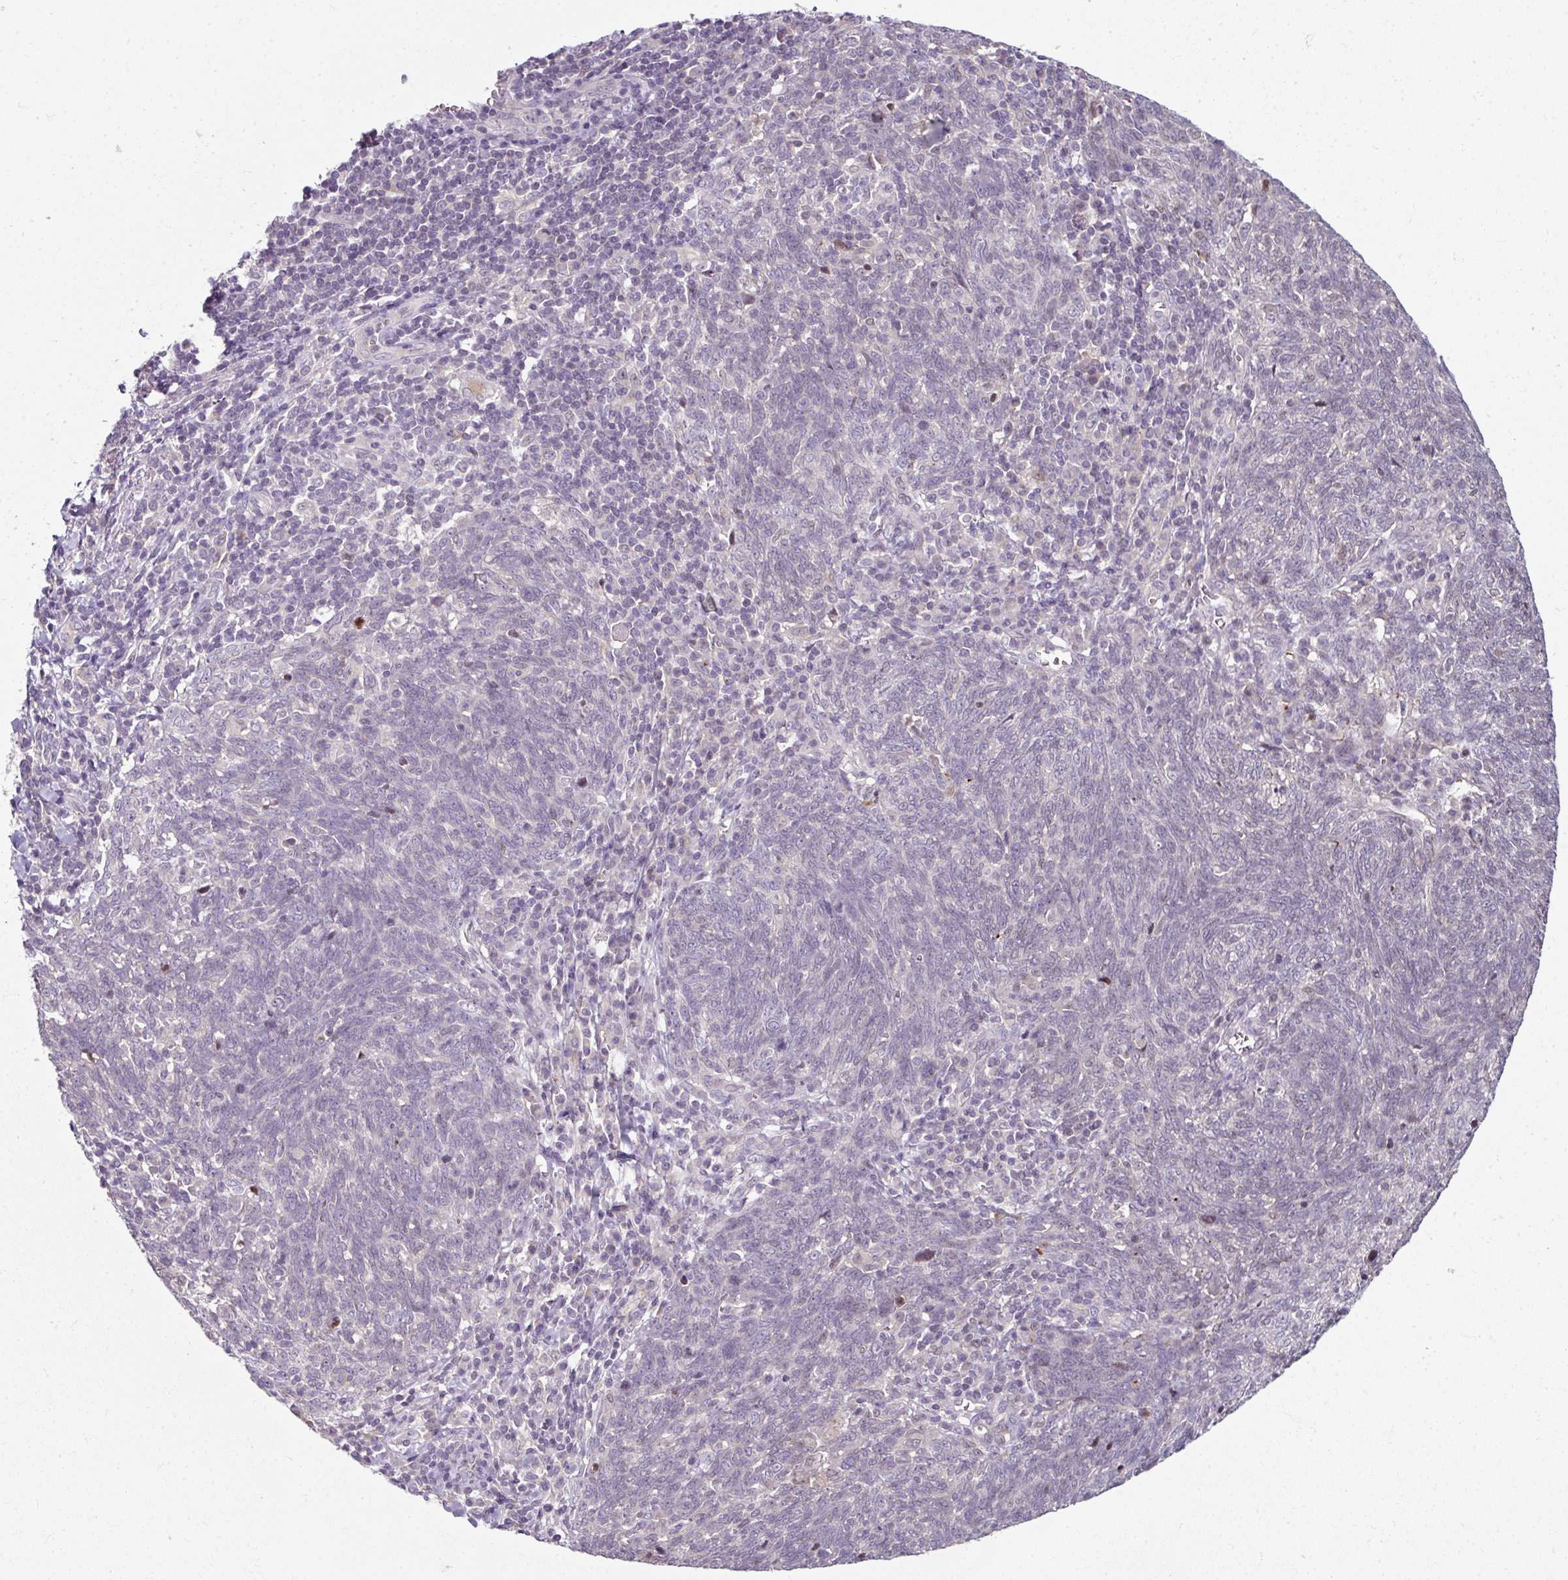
{"staining": {"intensity": "negative", "quantity": "none", "location": "none"}, "tissue": "lung cancer", "cell_type": "Tumor cells", "image_type": "cancer", "snomed": [{"axis": "morphology", "description": "Squamous cell carcinoma, NOS"}, {"axis": "topography", "description": "Lung"}], "caption": "The IHC micrograph has no significant expression in tumor cells of squamous cell carcinoma (lung) tissue.", "gene": "C19orf33", "patient": {"sex": "female", "age": 72}}